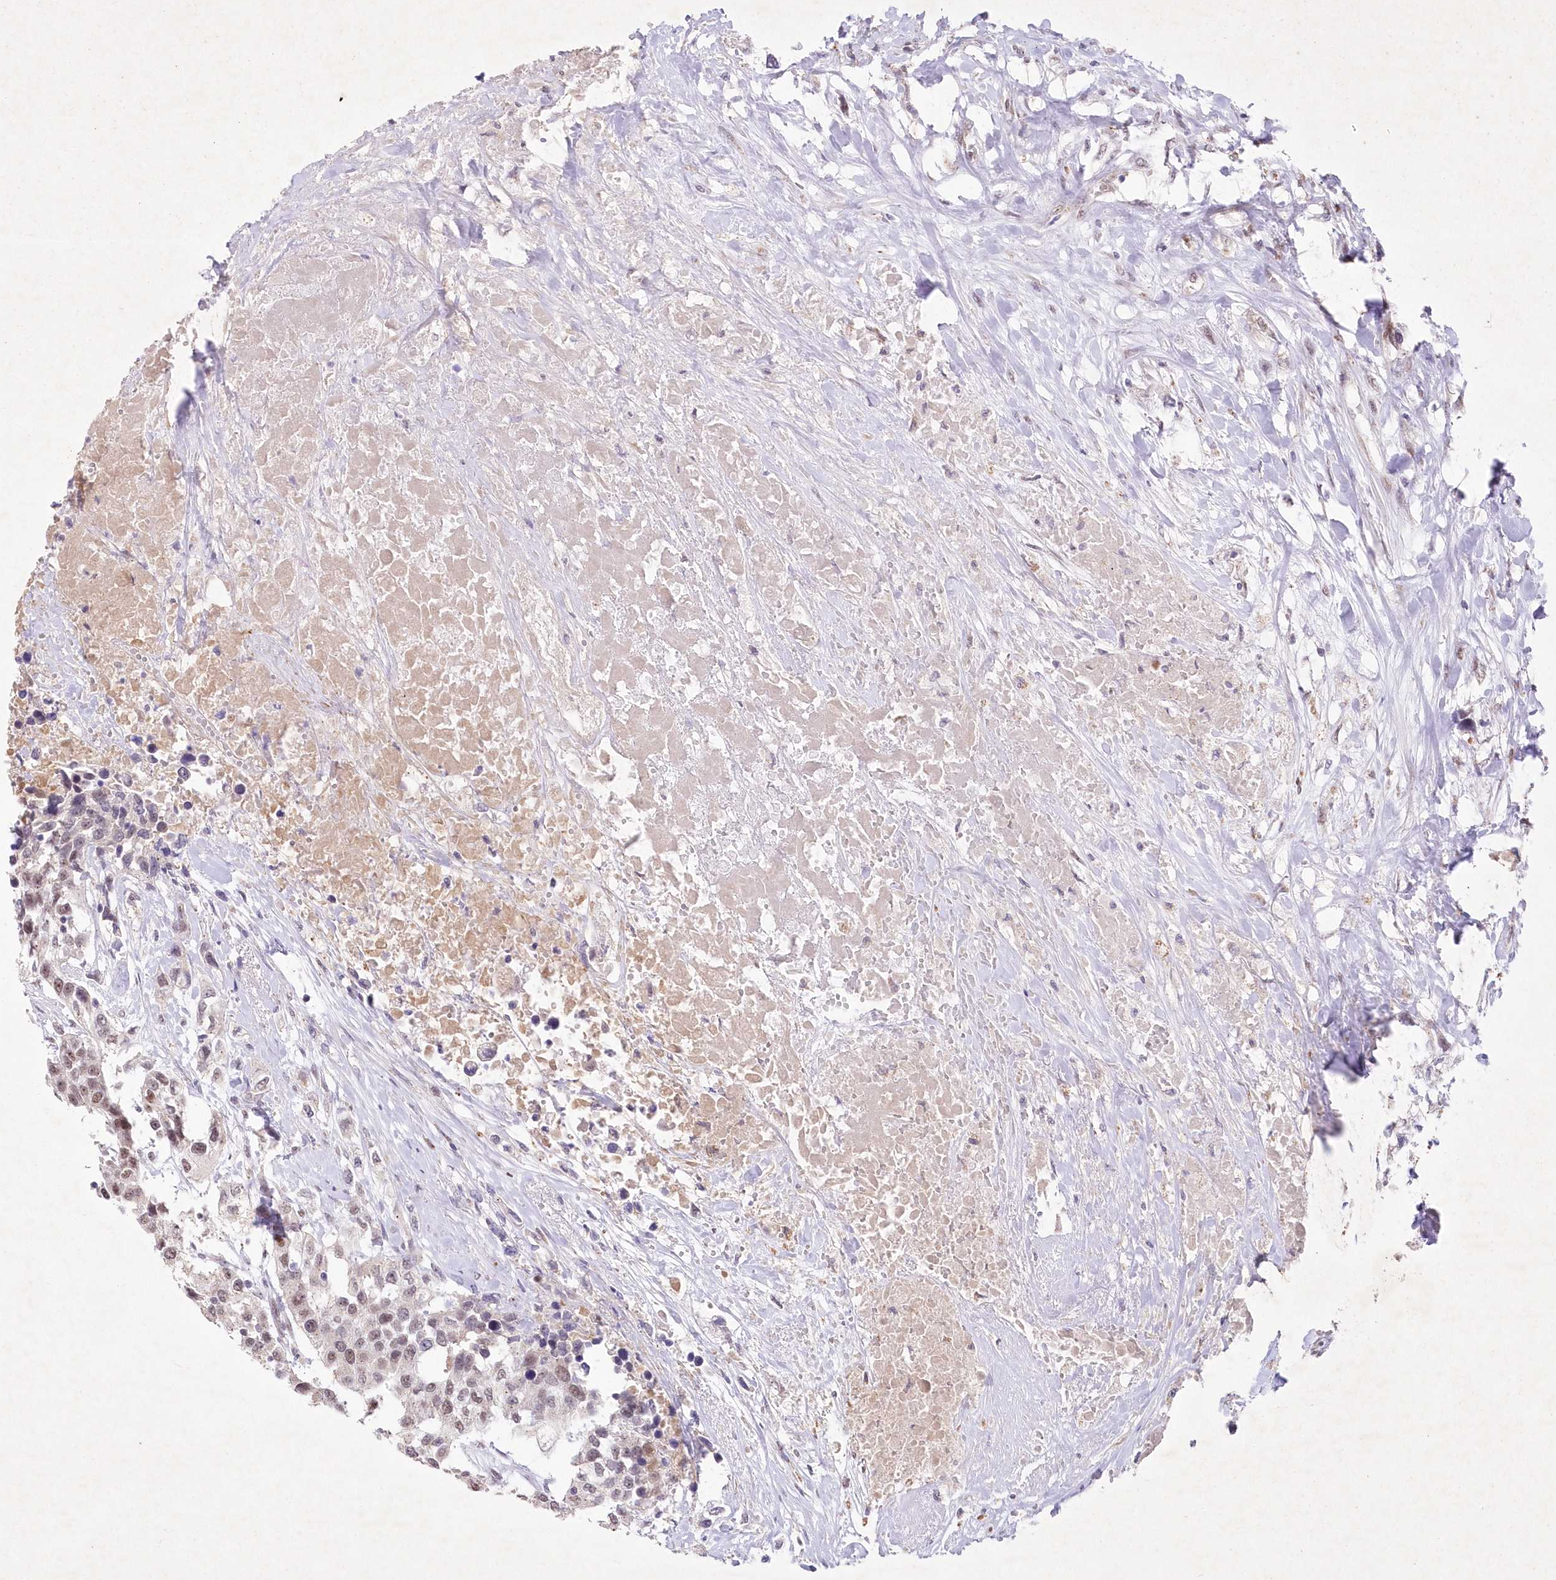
{"staining": {"intensity": "moderate", "quantity": "25%-75%", "location": "nuclear"}, "tissue": "urothelial cancer", "cell_type": "Tumor cells", "image_type": "cancer", "snomed": [{"axis": "morphology", "description": "Urothelial carcinoma, High grade"}, {"axis": "topography", "description": "Urinary bladder"}], "caption": "Immunohistochemical staining of human urothelial cancer reveals medium levels of moderate nuclear protein positivity in about 25%-75% of tumor cells.", "gene": "RBM27", "patient": {"sex": "female", "age": 80}}